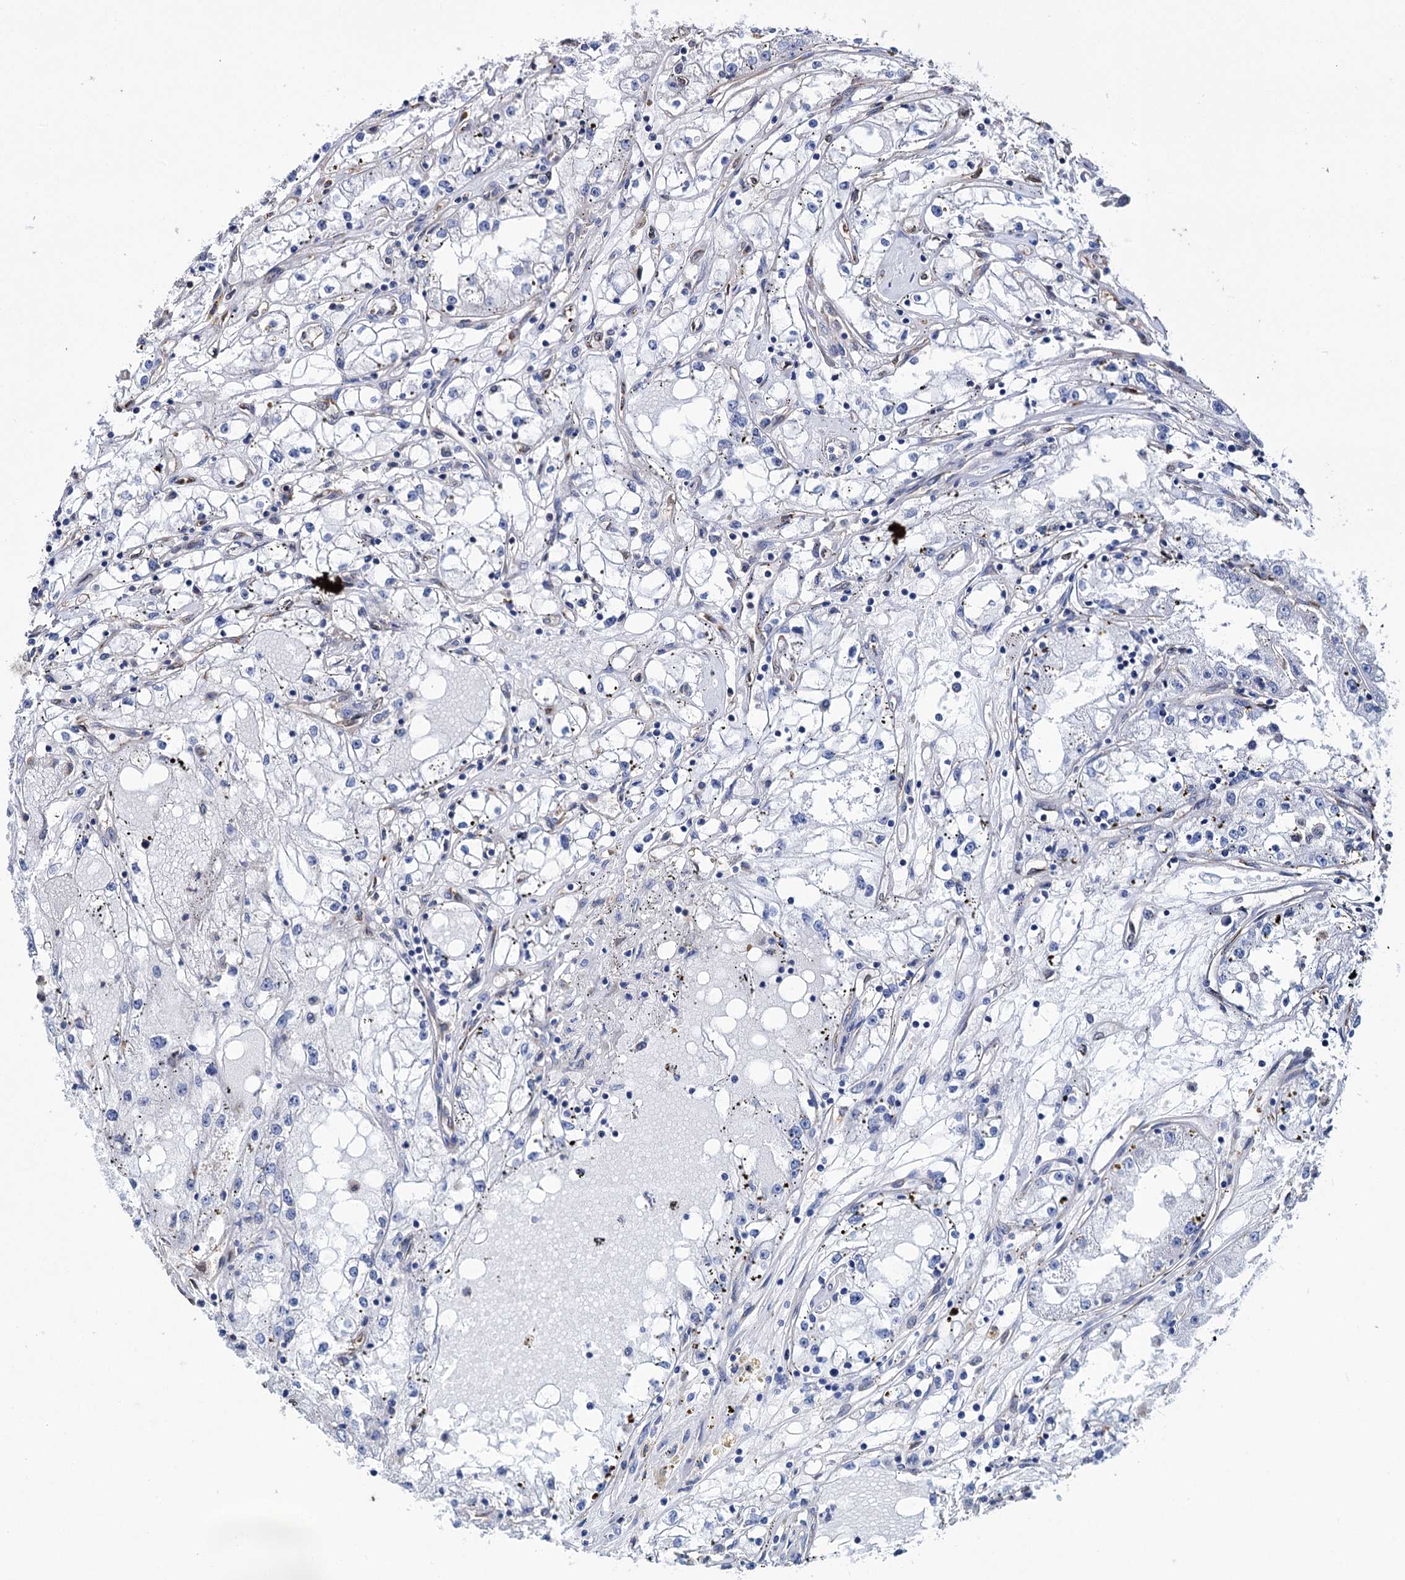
{"staining": {"intensity": "negative", "quantity": "none", "location": "none"}, "tissue": "renal cancer", "cell_type": "Tumor cells", "image_type": "cancer", "snomed": [{"axis": "morphology", "description": "Adenocarcinoma, NOS"}, {"axis": "topography", "description": "Kidney"}], "caption": "Immunohistochemical staining of renal cancer displays no significant staining in tumor cells.", "gene": "SCPEP1", "patient": {"sex": "male", "age": 56}}